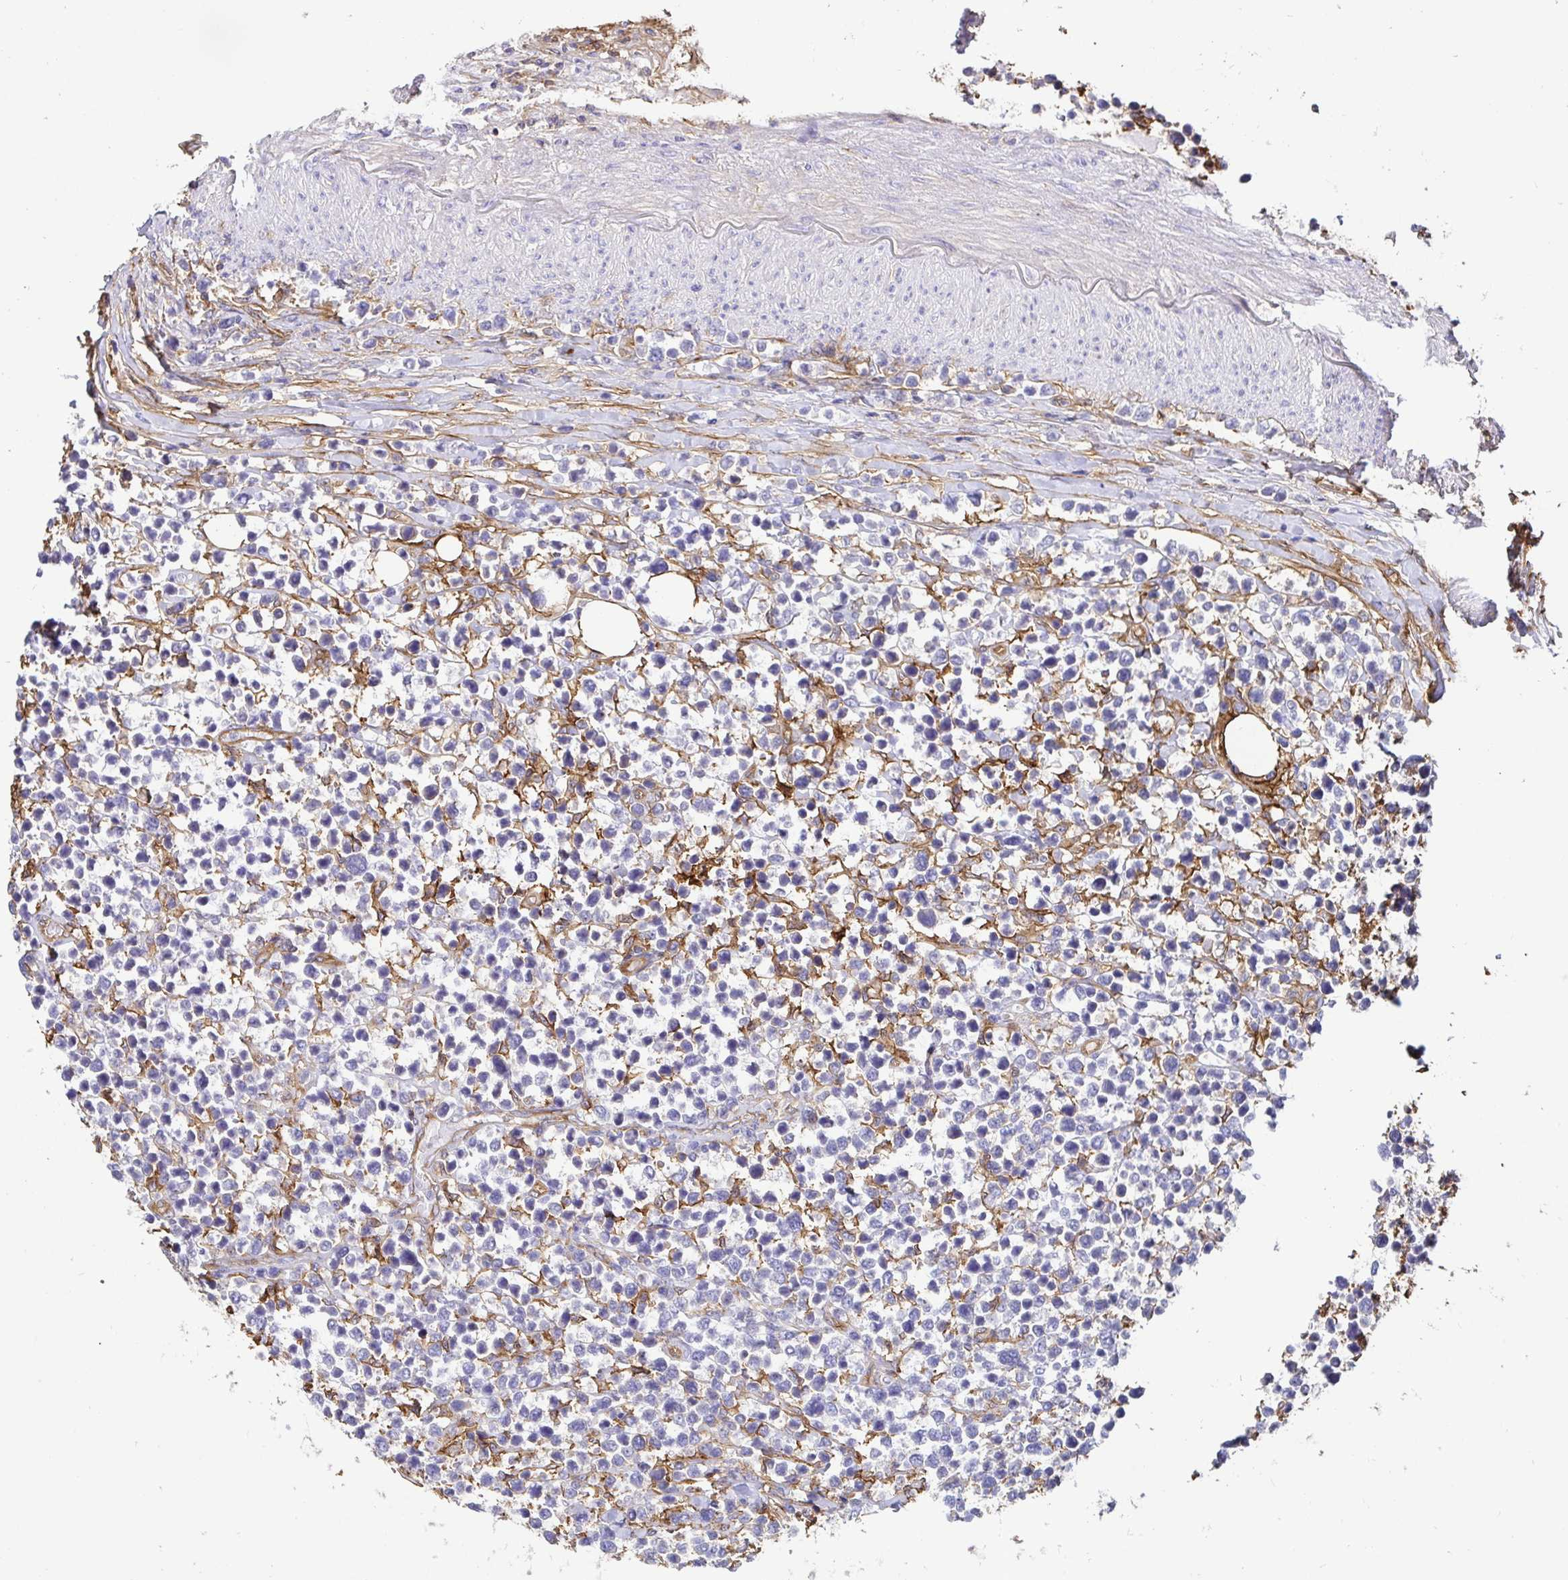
{"staining": {"intensity": "negative", "quantity": "none", "location": "none"}, "tissue": "lymphoma", "cell_type": "Tumor cells", "image_type": "cancer", "snomed": [{"axis": "morphology", "description": "Malignant lymphoma, non-Hodgkin's type, High grade"}, {"axis": "topography", "description": "Soft tissue"}], "caption": "Tumor cells show no significant protein staining in lymphoma.", "gene": "ANXA2", "patient": {"sex": "female", "age": 56}}